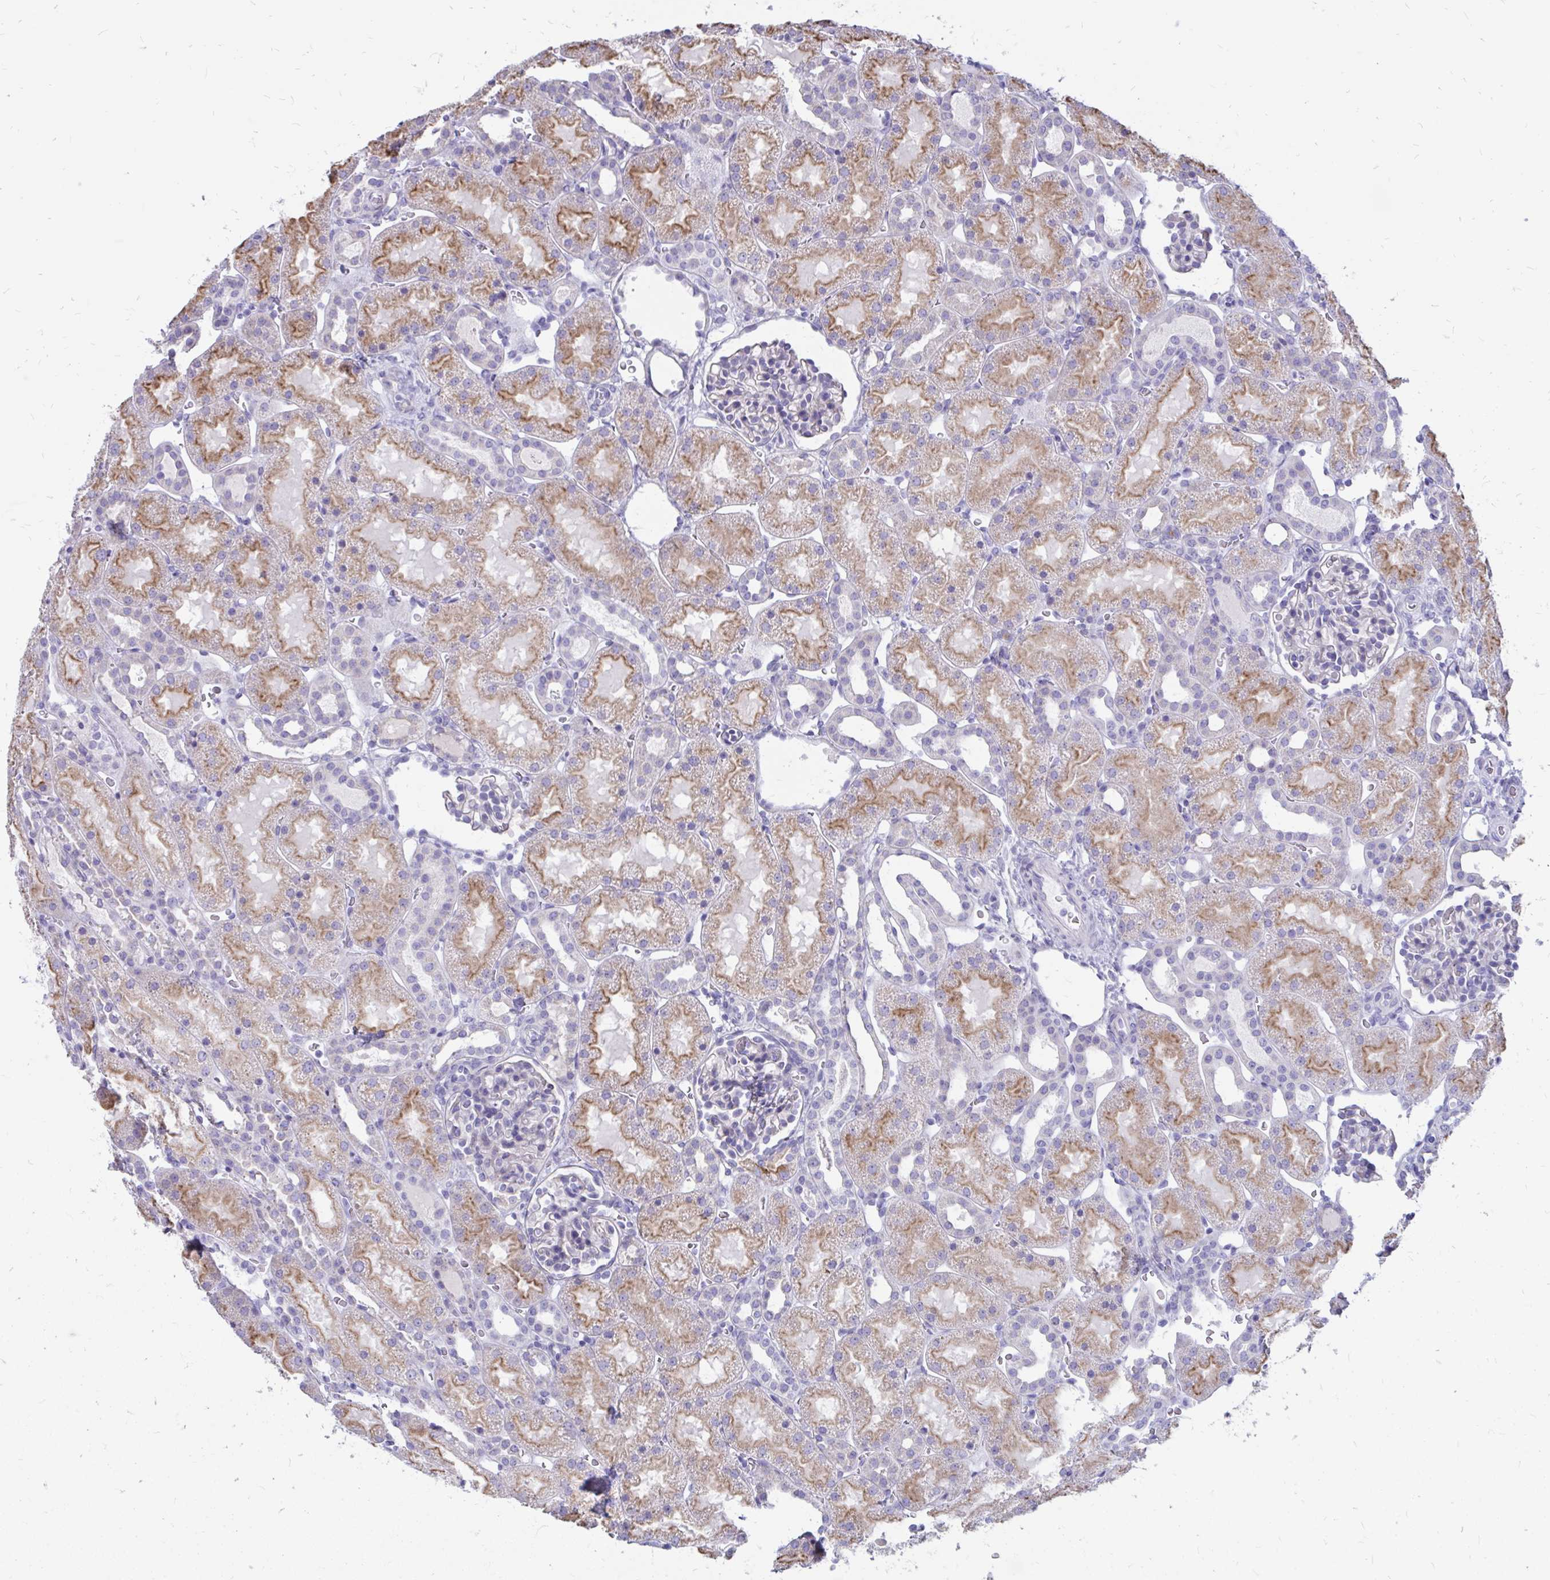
{"staining": {"intensity": "negative", "quantity": "none", "location": "none"}, "tissue": "kidney", "cell_type": "Cells in glomeruli", "image_type": "normal", "snomed": [{"axis": "morphology", "description": "Normal tissue, NOS"}, {"axis": "topography", "description": "Kidney"}], "caption": "IHC of unremarkable human kidney displays no expression in cells in glomeruli. (DAB (3,3'-diaminobenzidine) IHC, high magnification).", "gene": "IGSF5", "patient": {"sex": "male", "age": 2}}